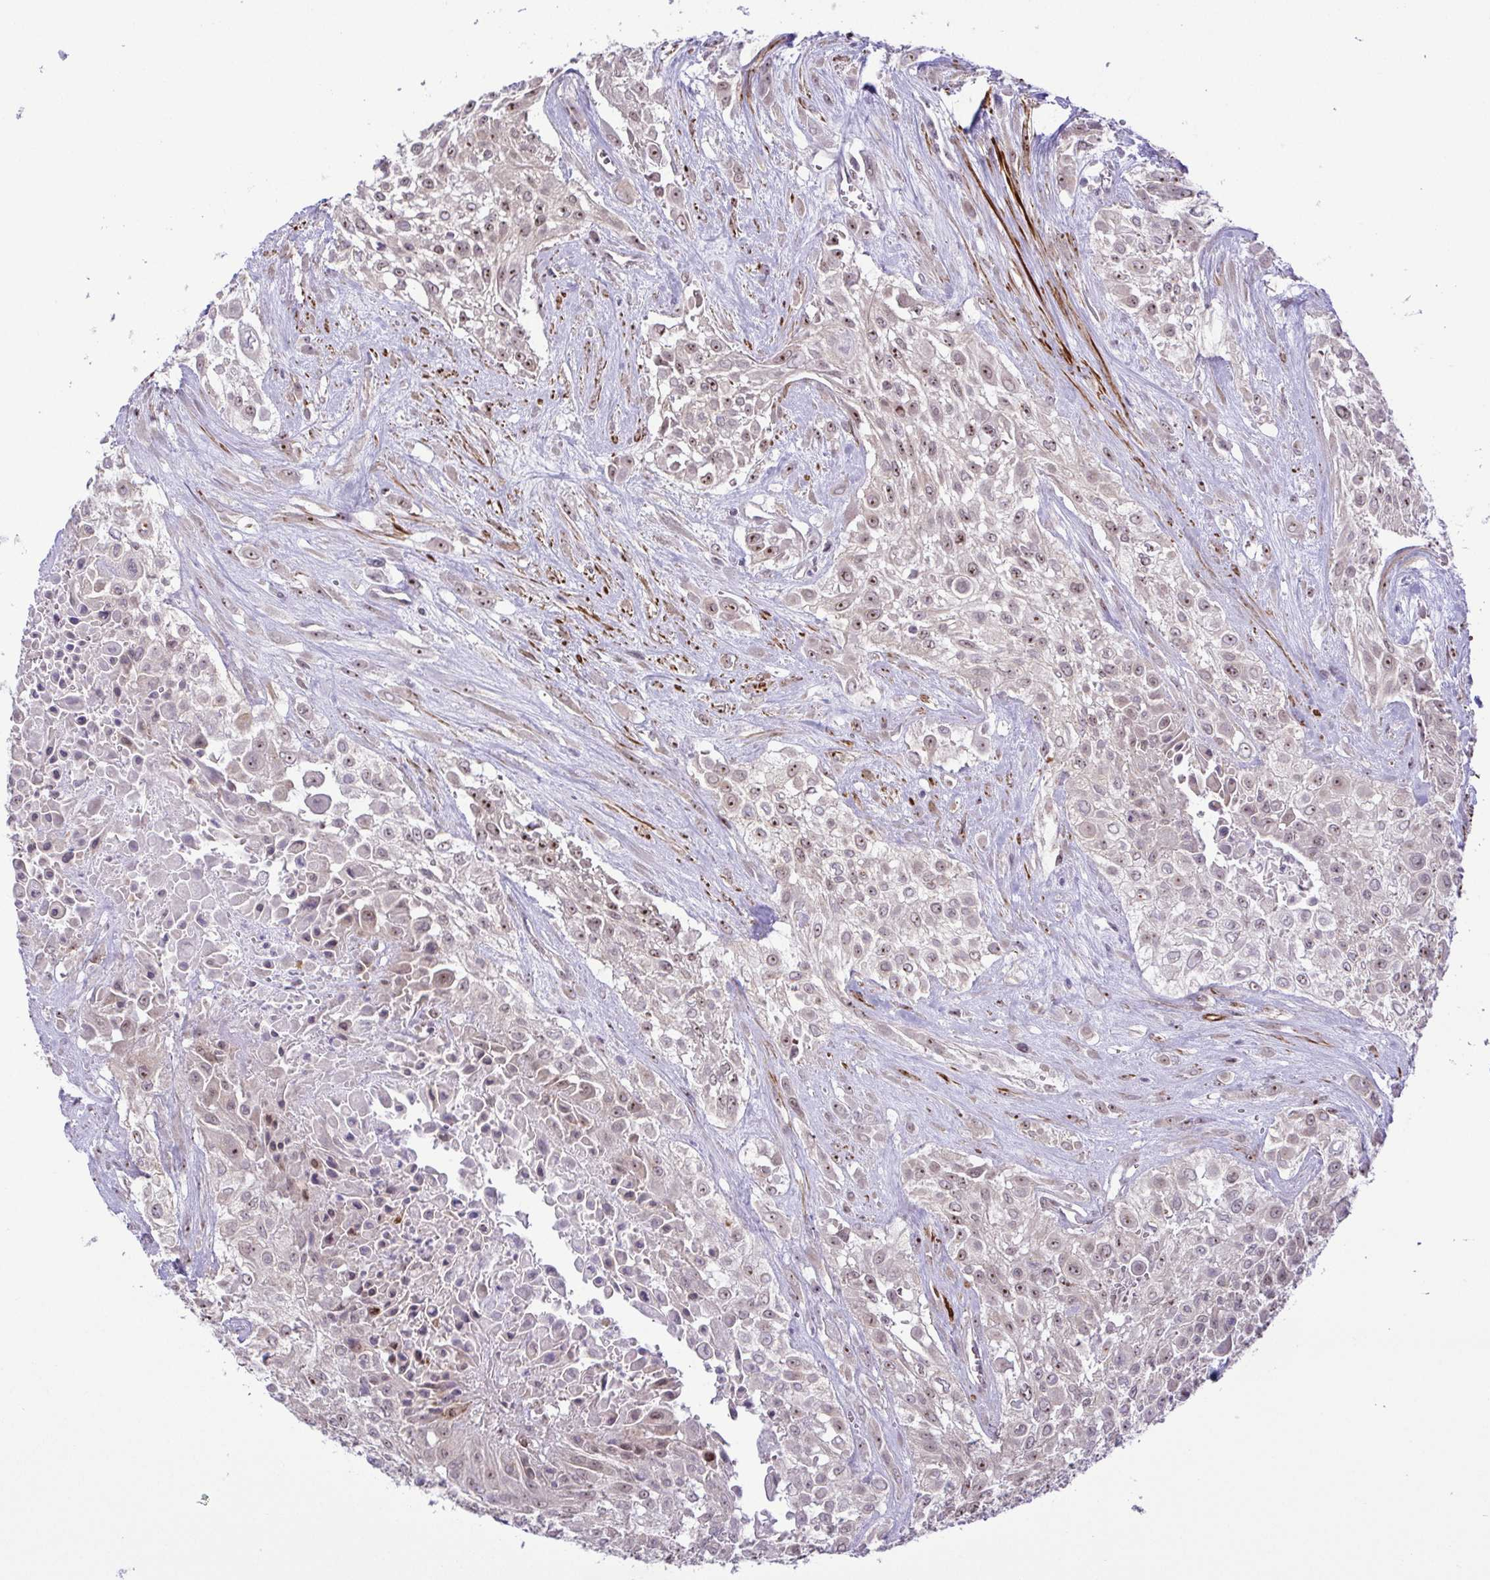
{"staining": {"intensity": "moderate", "quantity": "<25%", "location": "nuclear"}, "tissue": "urothelial cancer", "cell_type": "Tumor cells", "image_type": "cancer", "snomed": [{"axis": "morphology", "description": "Urothelial carcinoma, High grade"}, {"axis": "topography", "description": "Urinary bladder"}], "caption": "High-grade urothelial carcinoma was stained to show a protein in brown. There is low levels of moderate nuclear expression in about <25% of tumor cells. (Brightfield microscopy of DAB IHC at high magnification).", "gene": "RSL24D1", "patient": {"sex": "male", "age": 57}}